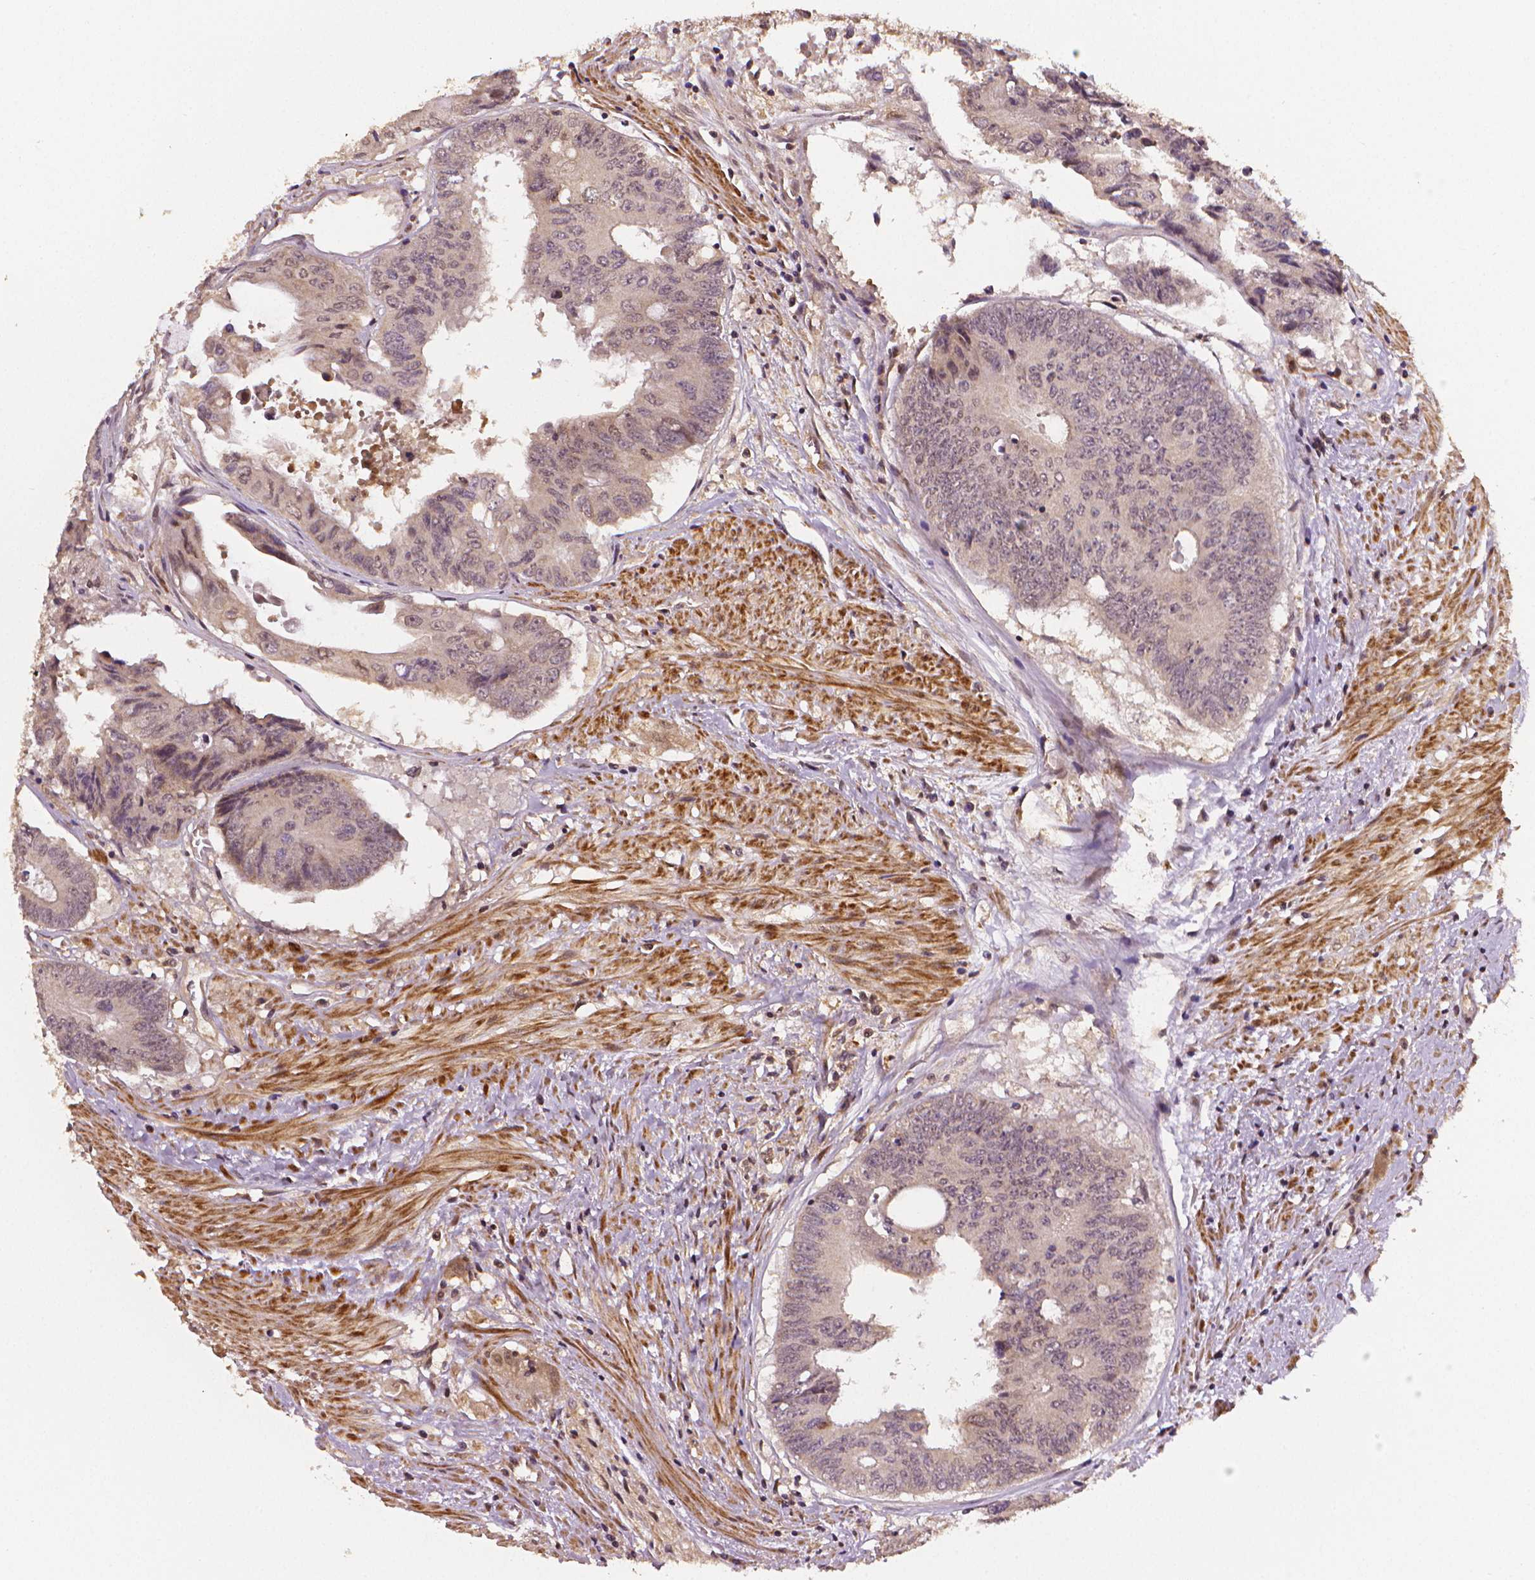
{"staining": {"intensity": "negative", "quantity": "none", "location": "none"}, "tissue": "colorectal cancer", "cell_type": "Tumor cells", "image_type": "cancer", "snomed": [{"axis": "morphology", "description": "Adenocarcinoma, NOS"}, {"axis": "topography", "description": "Rectum"}], "caption": "Colorectal cancer stained for a protein using immunohistochemistry shows no expression tumor cells.", "gene": "STAT3", "patient": {"sex": "male", "age": 59}}